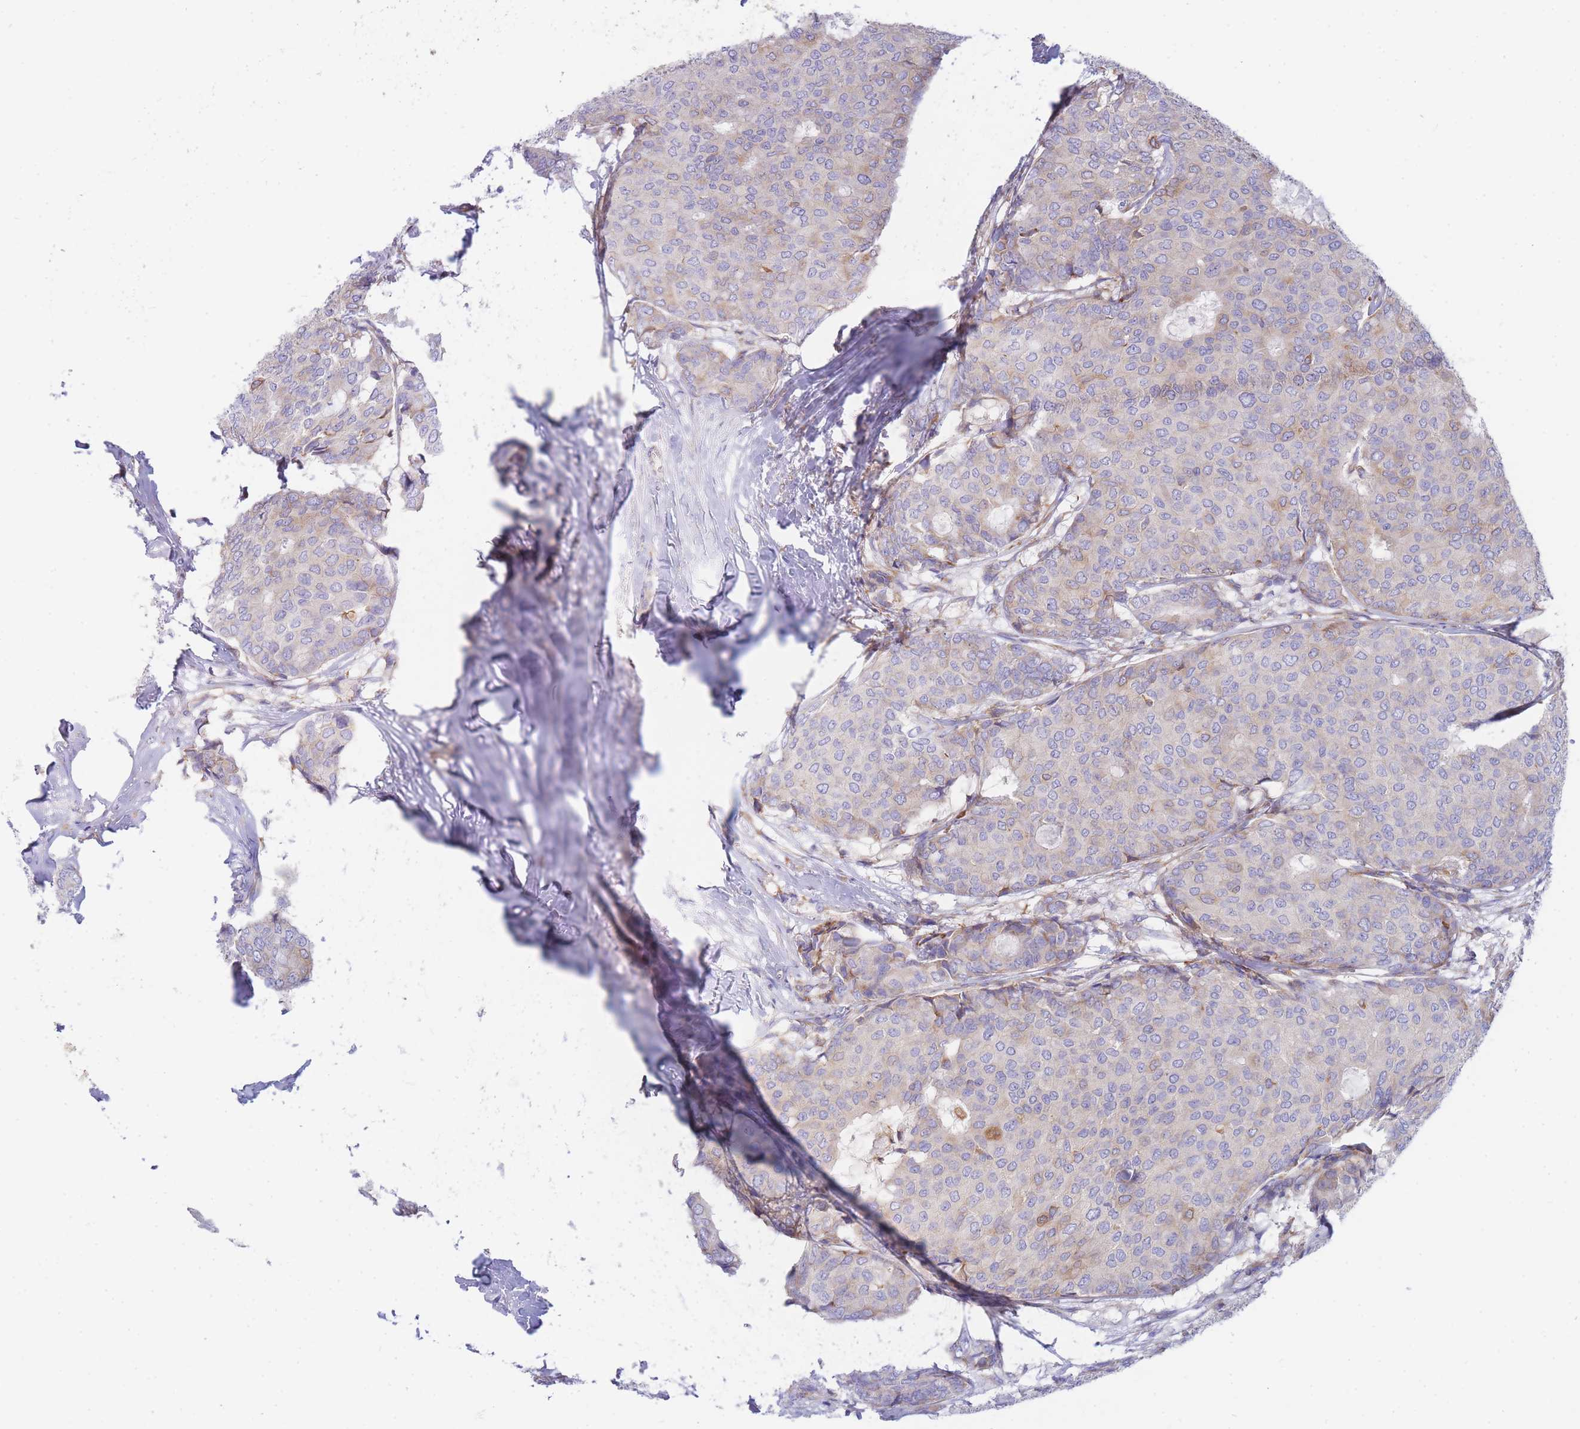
{"staining": {"intensity": "weak", "quantity": "<25%", "location": "cytoplasmic/membranous"}, "tissue": "breast cancer", "cell_type": "Tumor cells", "image_type": "cancer", "snomed": [{"axis": "morphology", "description": "Duct carcinoma"}, {"axis": "topography", "description": "Breast"}], "caption": "DAB immunohistochemical staining of breast cancer (intraductal carcinoma) reveals no significant expression in tumor cells.", "gene": "SH2B2", "patient": {"sex": "female", "age": 75}}